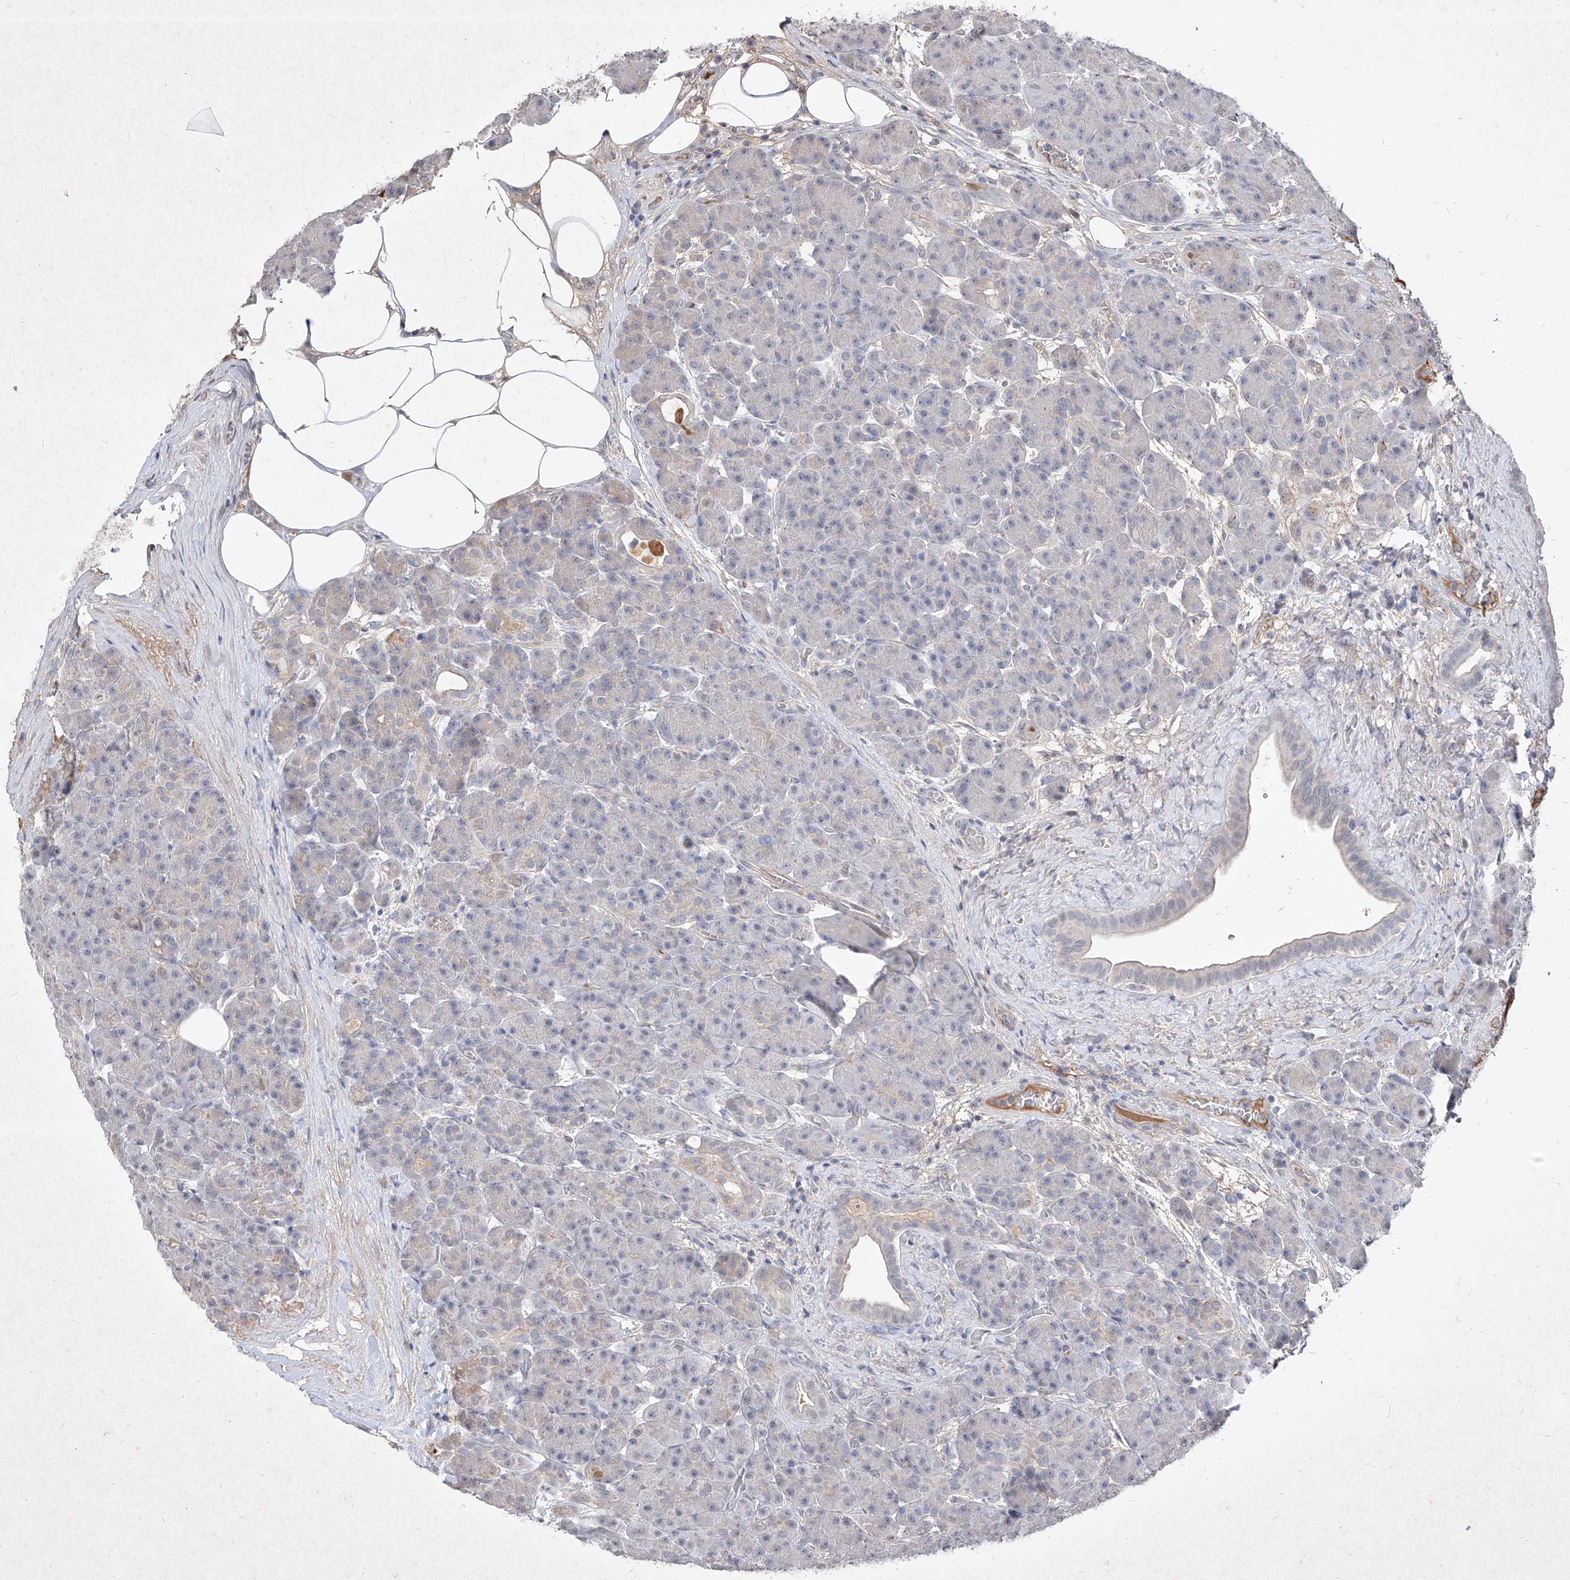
{"staining": {"intensity": "negative", "quantity": "none", "location": "none"}, "tissue": "pancreas", "cell_type": "Exocrine glandular cells", "image_type": "normal", "snomed": [{"axis": "morphology", "description": "Normal tissue, NOS"}, {"axis": "topography", "description": "Pancreas"}], "caption": "Unremarkable pancreas was stained to show a protein in brown. There is no significant expression in exocrine glandular cells. The staining was performed using DAB (3,3'-diaminobenzidine) to visualize the protein expression in brown, while the nuclei were stained in blue with hematoxylin (Magnification: 20x).", "gene": "C4A", "patient": {"sex": "male", "age": 63}}